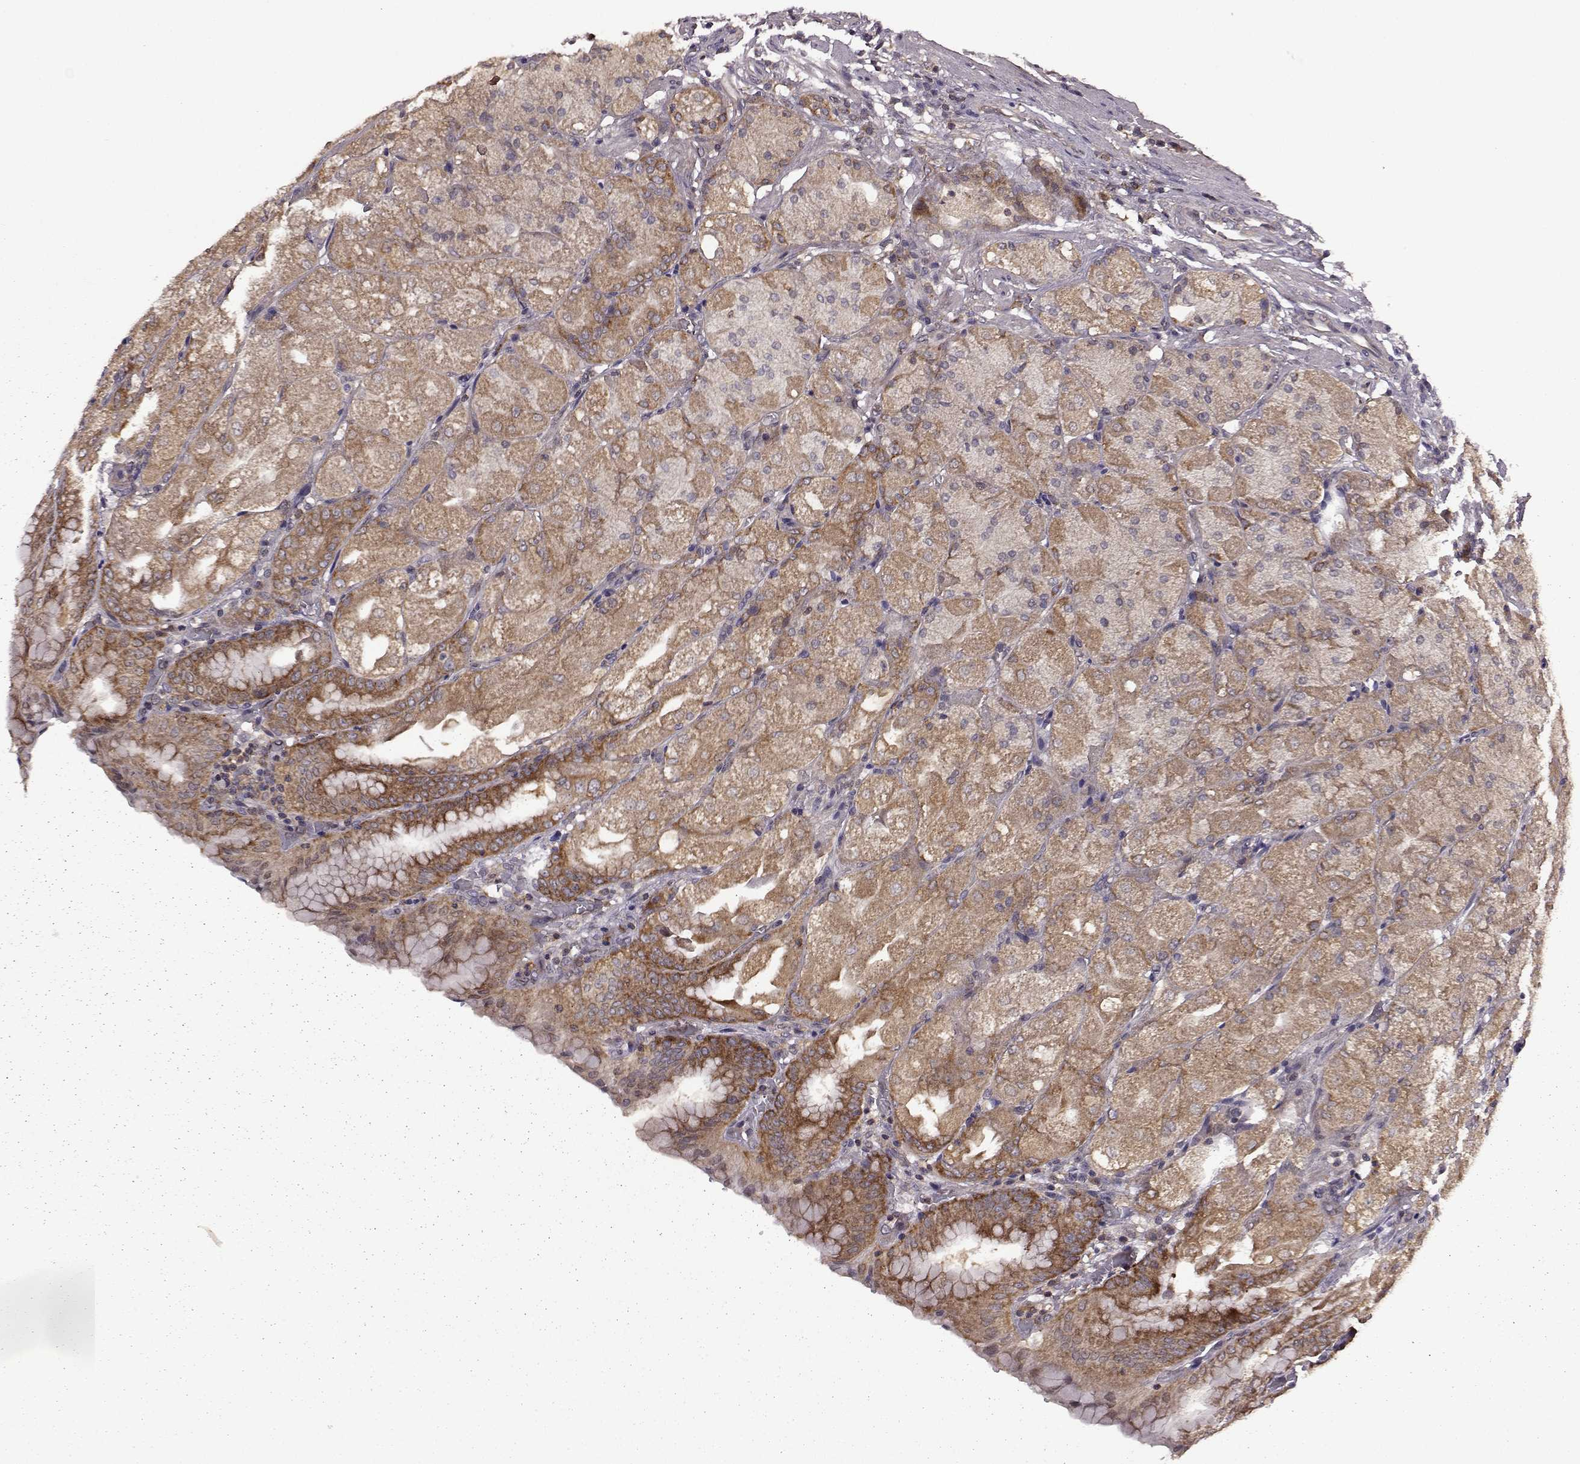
{"staining": {"intensity": "strong", "quantity": ">75%", "location": "cytoplasmic/membranous"}, "tissue": "stomach", "cell_type": "Glandular cells", "image_type": "normal", "snomed": [{"axis": "morphology", "description": "Normal tissue, NOS"}, {"axis": "topography", "description": "Stomach, upper"}, {"axis": "topography", "description": "Stomach"}, {"axis": "topography", "description": "Stomach, lower"}], "caption": "Stomach stained for a protein reveals strong cytoplasmic/membranous positivity in glandular cells. (DAB (3,3'-diaminobenzidine) IHC with brightfield microscopy, high magnification).", "gene": "URI1", "patient": {"sex": "male", "age": 62}}